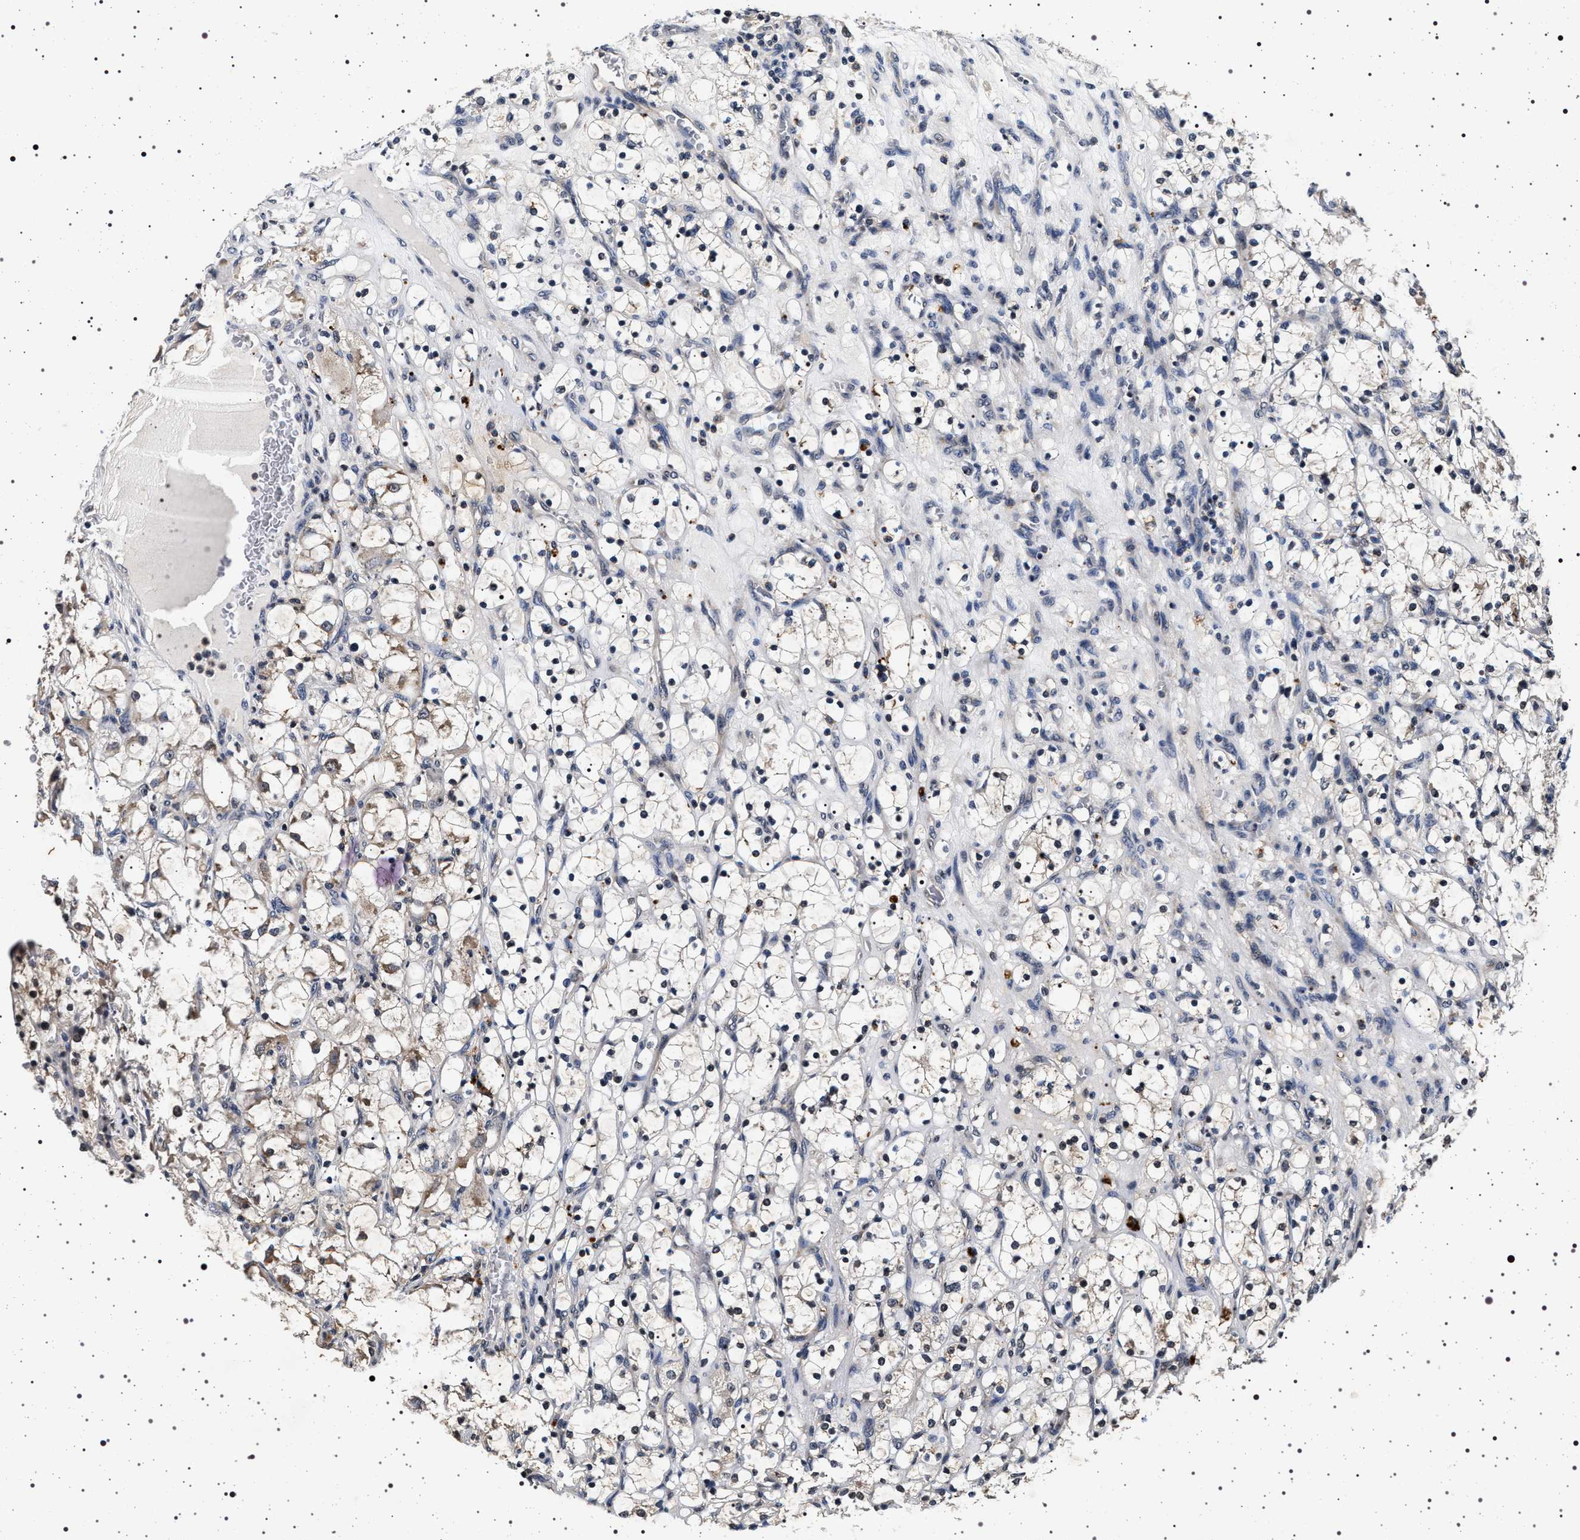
{"staining": {"intensity": "weak", "quantity": "<25%", "location": "cytoplasmic/membranous"}, "tissue": "renal cancer", "cell_type": "Tumor cells", "image_type": "cancer", "snomed": [{"axis": "morphology", "description": "Adenocarcinoma, NOS"}, {"axis": "topography", "description": "Kidney"}], "caption": "Adenocarcinoma (renal) was stained to show a protein in brown. There is no significant expression in tumor cells. Nuclei are stained in blue.", "gene": "CDKN1B", "patient": {"sex": "female", "age": 69}}